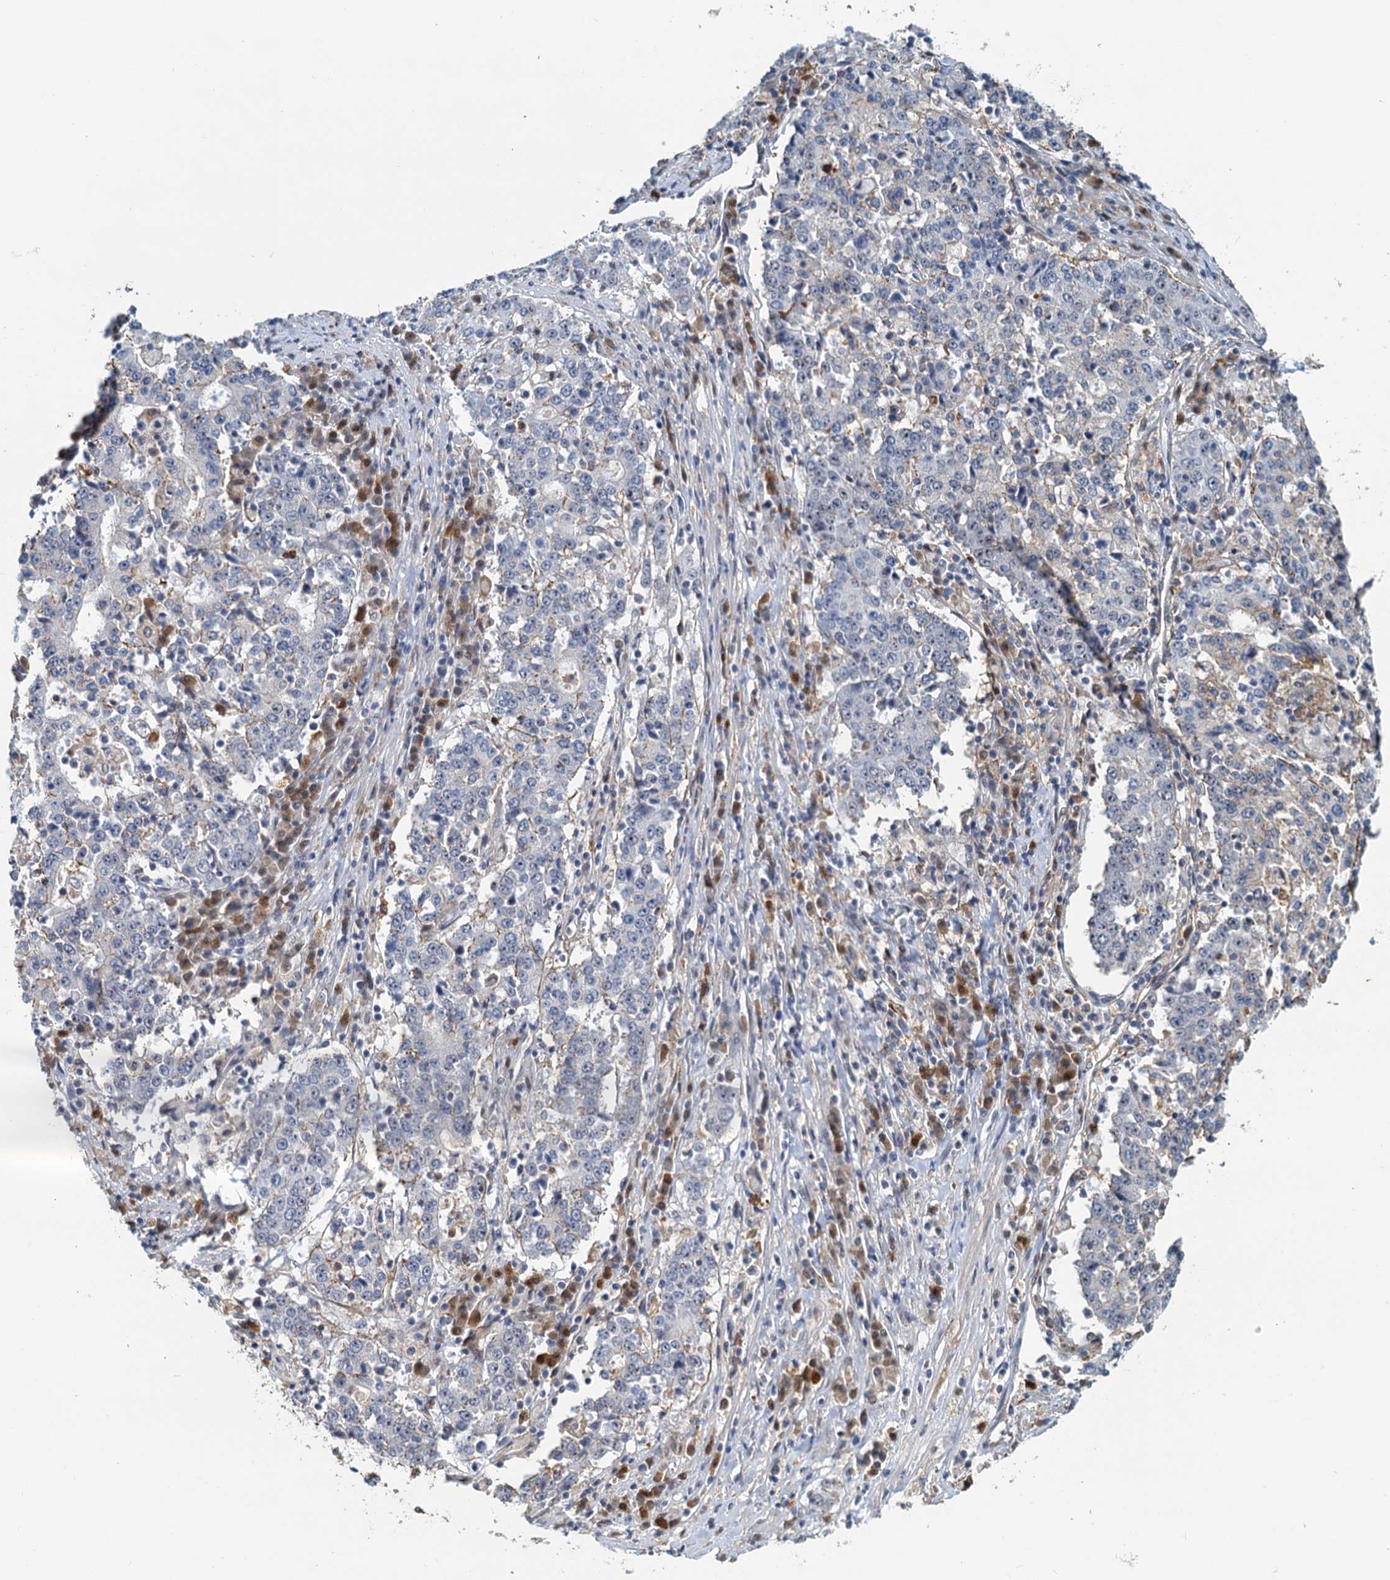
{"staining": {"intensity": "negative", "quantity": "none", "location": "none"}, "tissue": "stomach cancer", "cell_type": "Tumor cells", "image_type": "cancer", "snomed": [{"axis": "morphology", "description": "Adenocarcinoma, NOS"}, {"axis": "topography", "description": "Stomach"}], "caption": "High magnification brightfield microscopy of stomach adenocarcinoma stained with DAB (3,3'-diaminobenzidine) (brown) and counterstained with hematoxylin (blue): tumor cells show no significant positivity.", "gene": "SPINDOC", "patient": {"sex": "male", "age": 59}}